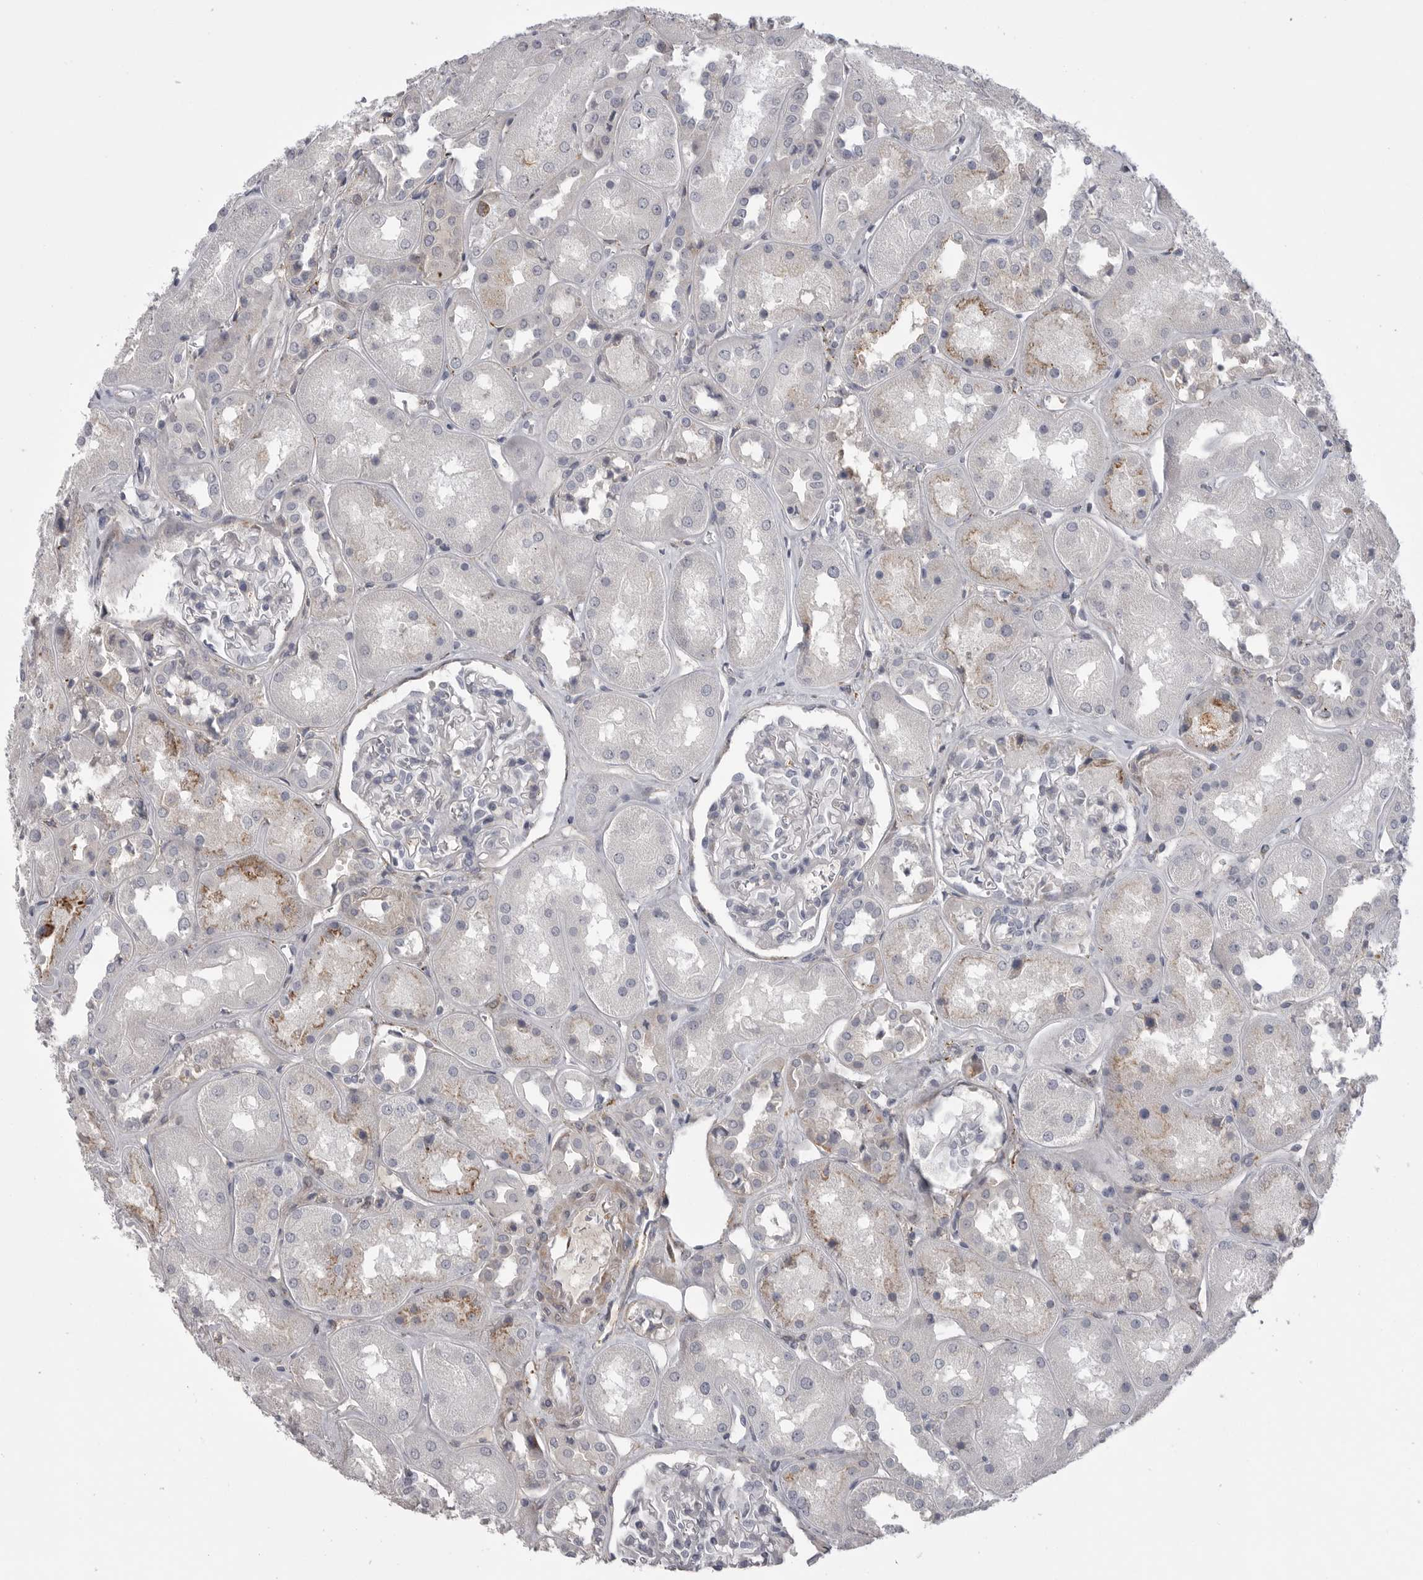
{"staining": {"intensity": "negative", "quantity": "none", "location": "none"}, "tissue": "kidney", "cell_type": "Cells in glomeruli", "image_type": "normal", "snomed": [{"axis": "morphology", "description": "Normal tissue, NOS"}, {"axis": "topography", "description": "Kidney"}], "caption": "This is an immunohistochemistry (IHC) photomicrograph of unremarkable kidney. There is no staining in cells in glomeruli.", "gene": "SERPING1", "patient": {"sex": "male", "age": 70}}